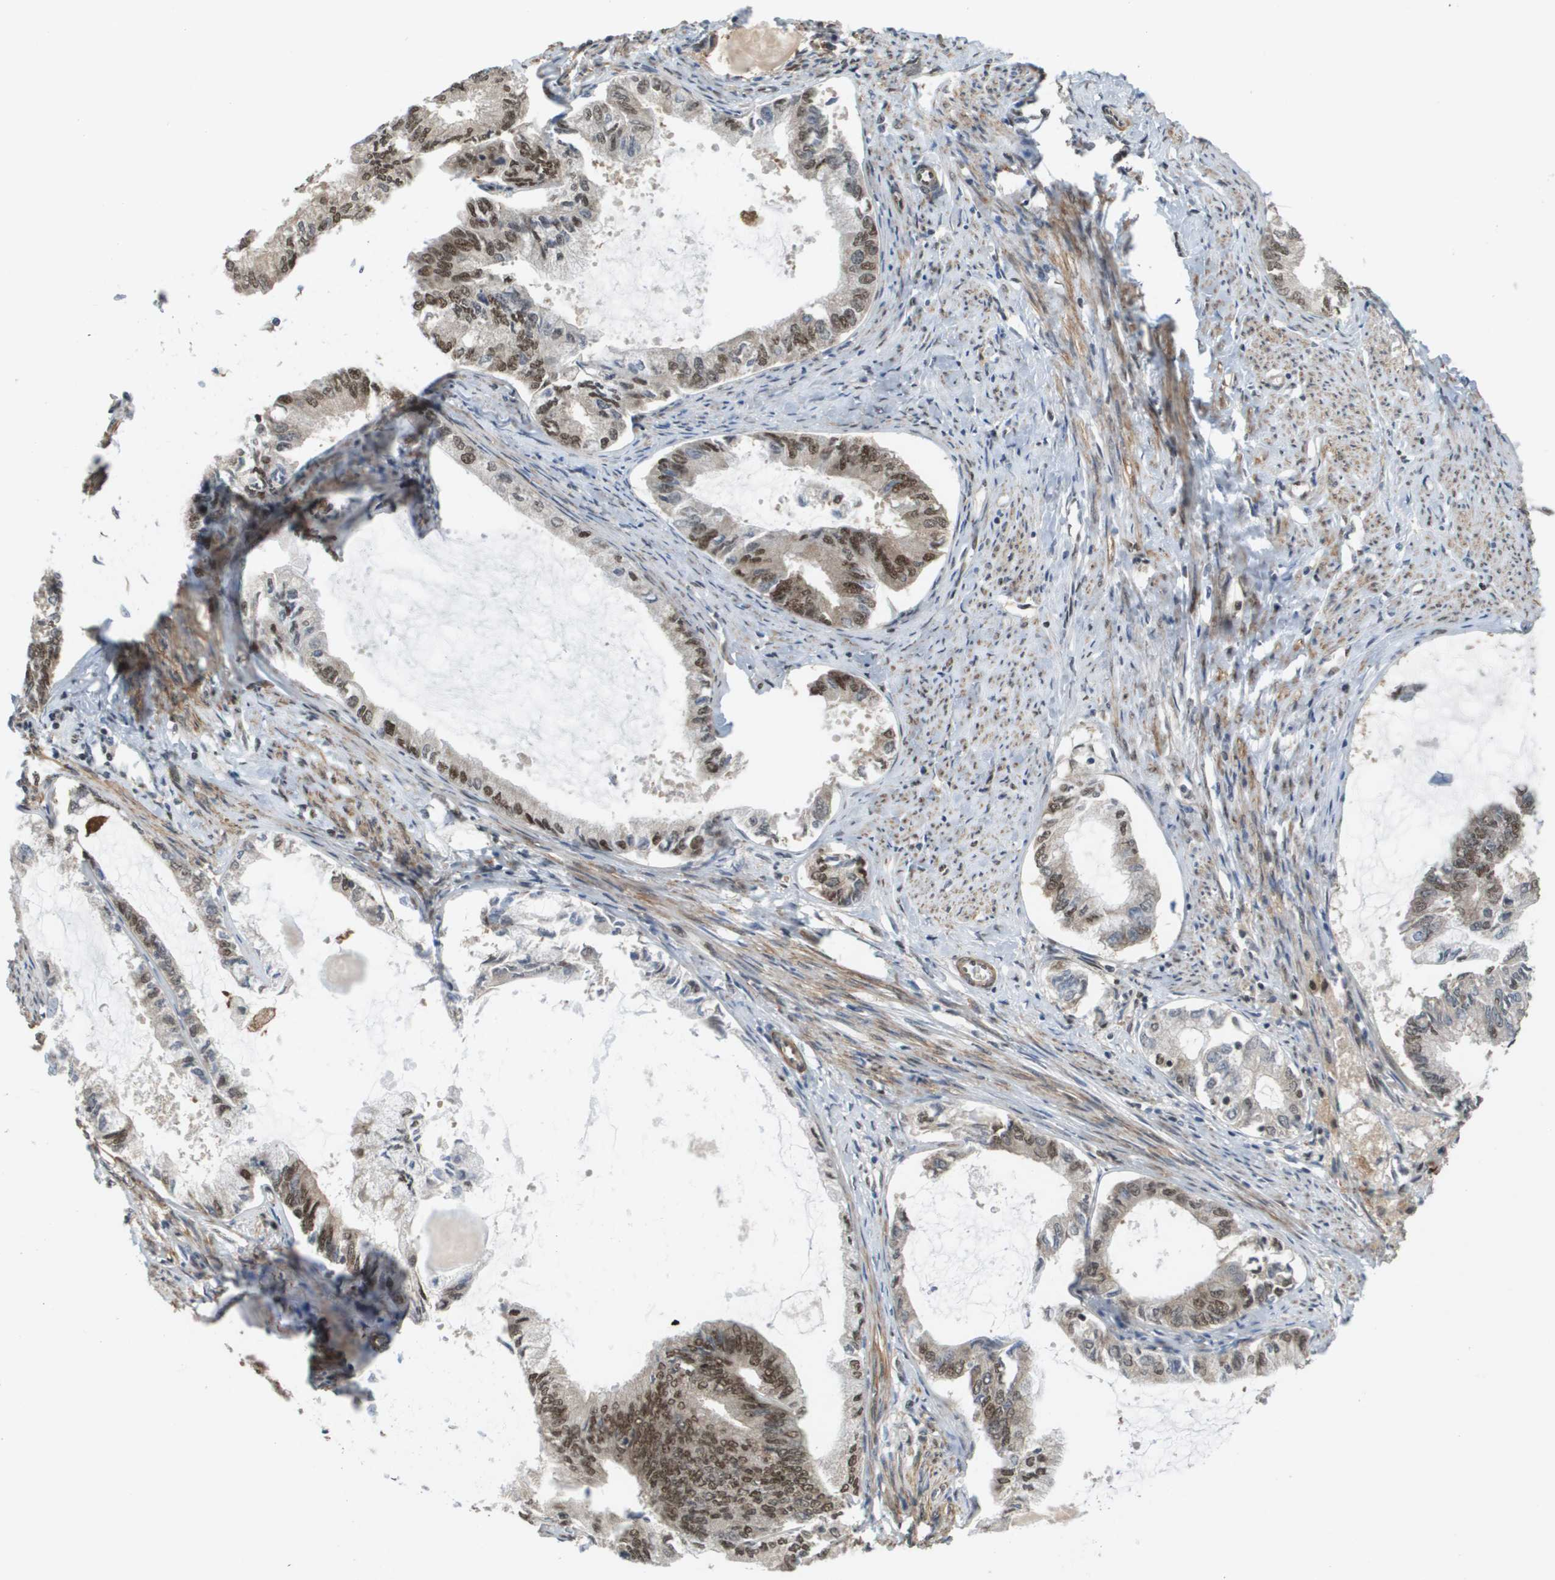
{"staining": {"intensity": "moderate", "quantity": "25%-75%", "location": "nuclear"}, "tissue": "endometrial cancer", "cell_type": "Tumor cells", "image_type": "cancer", "snomed": [{"axis": "morphology", "description": "Adenocarcinoma, NOS"}, {"axis": "topography", "description": "Endometrium"}], "caption": "Tumor cells exhibit medium levels of moderate nuclear positivity in about 25%-75% of cells in human endometrial cancer (adenocarcinoma).", "gene": "PRCC", "patient": {"sex": "female", "age": 86}}